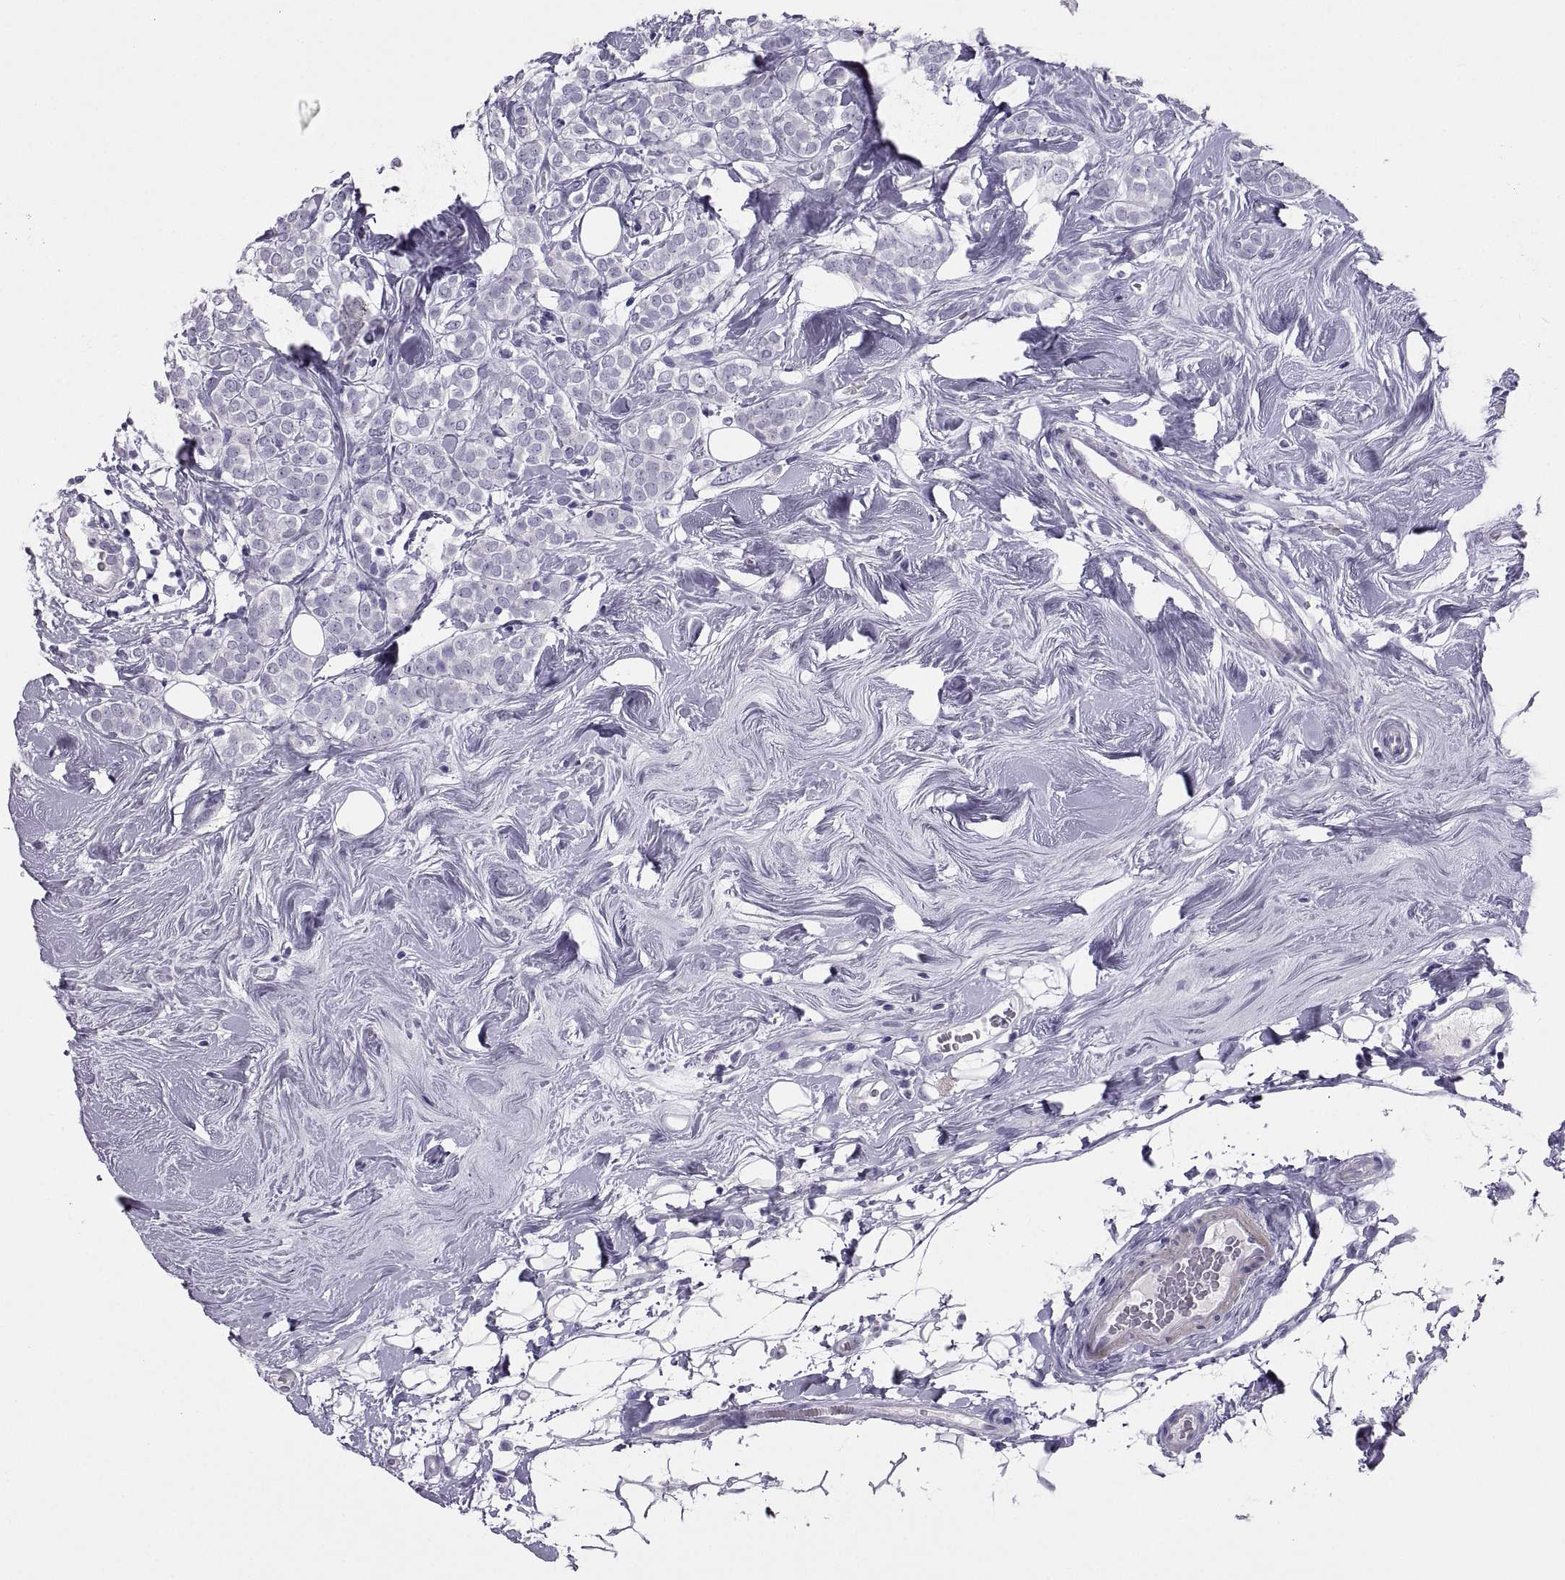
{"staining": {"intensity": "negative", "quantity": "none", "location": "none"}, "tissue": "breast cancer", "cell_type": "Tumor cells", "image_type": "cancer", "snomed": [{"axis": "morphology", "description": "Lobular carcinoma"}, {"axis": "topography", "description": "Breast"}], "caption": "Lobular carcinoma (breast) stained for a protein using immunohistochemistry exhibits no expression tumor cells.", "gene": "RGS20", "patient": {"sex": "female", "age": 49}}